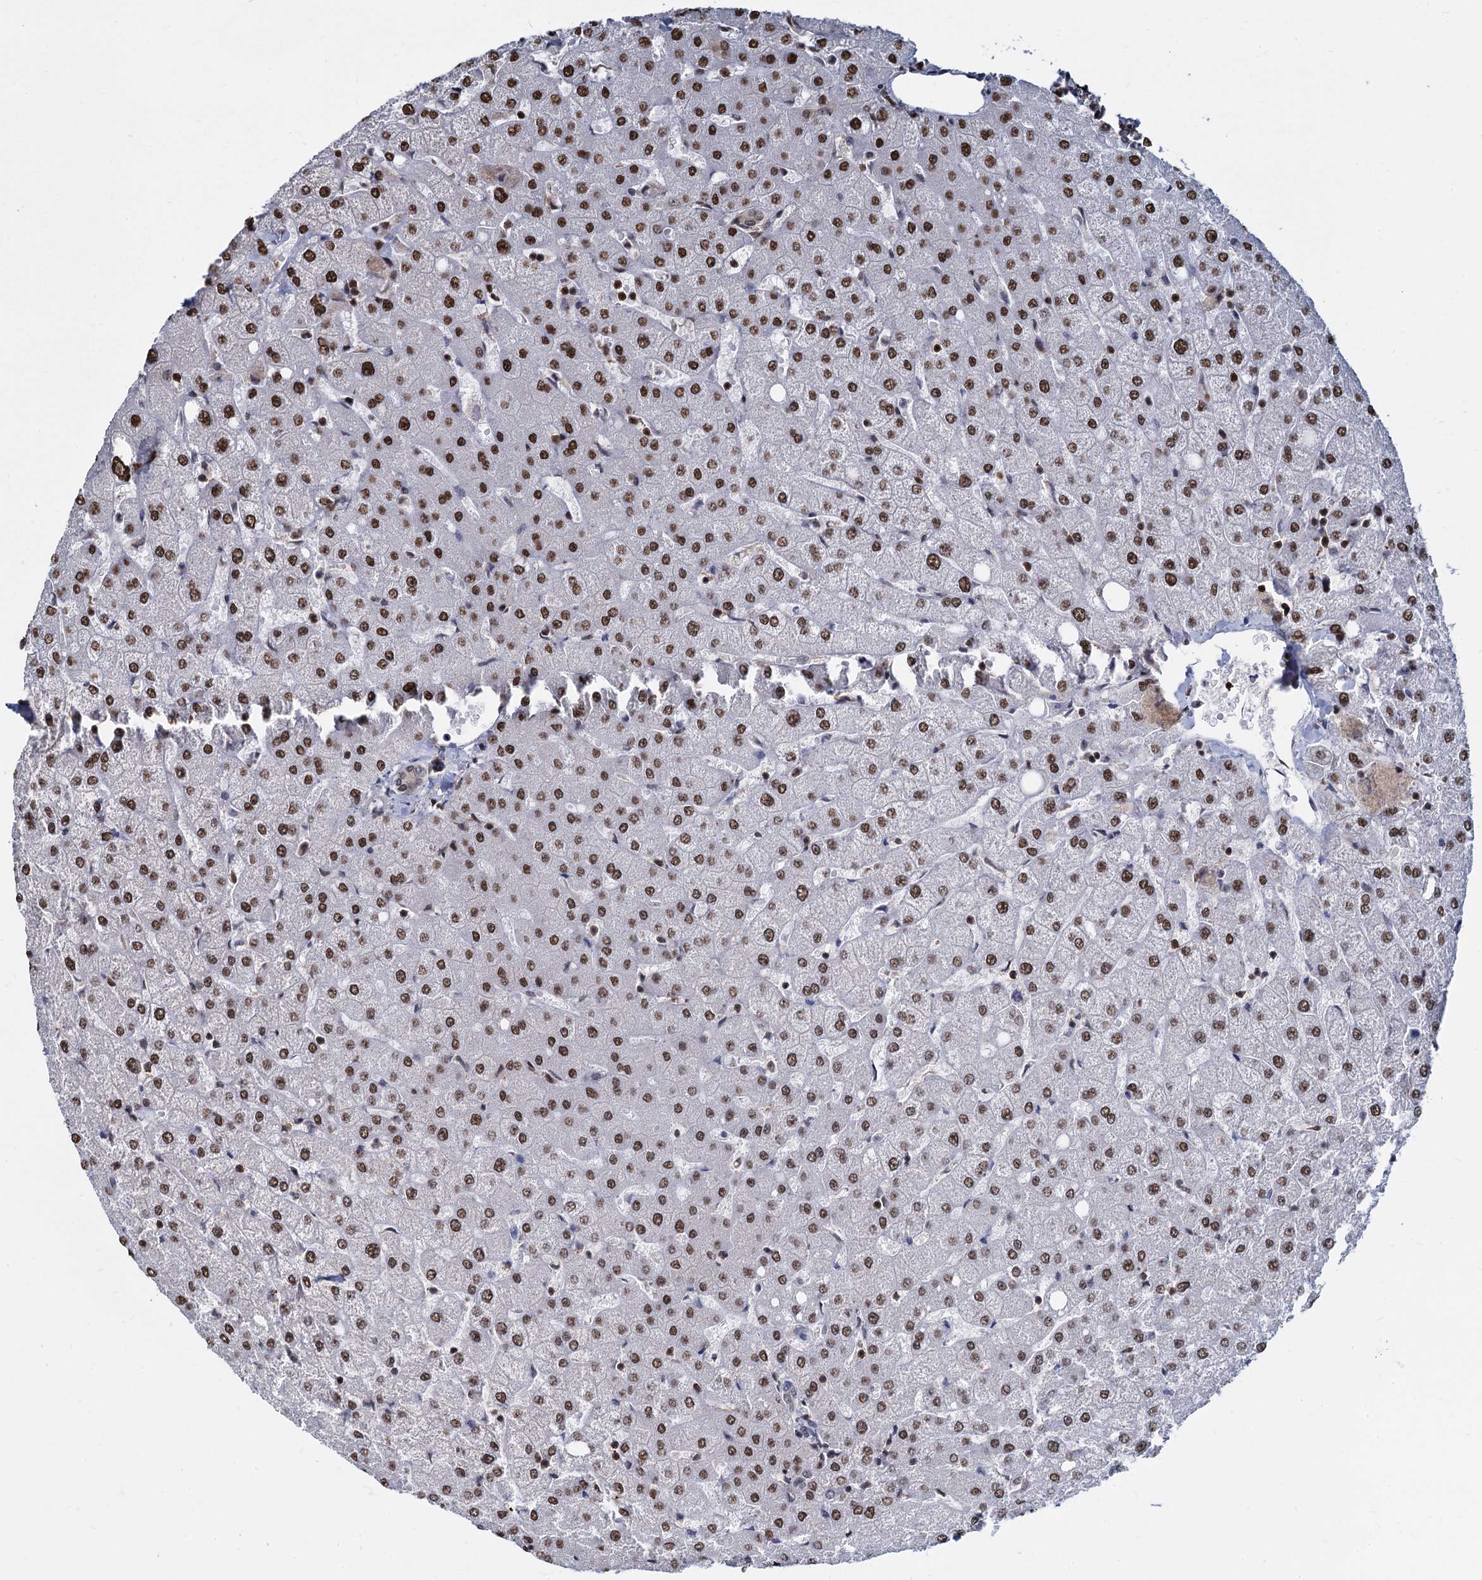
{"staining": {"intensity": "weak", "quantity": "25%-75%", "location": "nuclear"}, "tissue": "liver", "cell_type": "Cholangiocytes", "image_type": "normal", "snomed": [{"axis": "morphology", "description": "Normal tissue, NOS"}, {"axis": "topography", "description": "Liver"}], "caption": "Protein staining of benign liver displays weak nuclear expression in approximately 25%-75% of cholangiocytes. The staining is performed using DAB brown chromogen to label protein expression. The nuclei are counter-stained blue using hematoxylin.", "gene": "DCPS", "patient": {"sex": "female", "age": 54}}